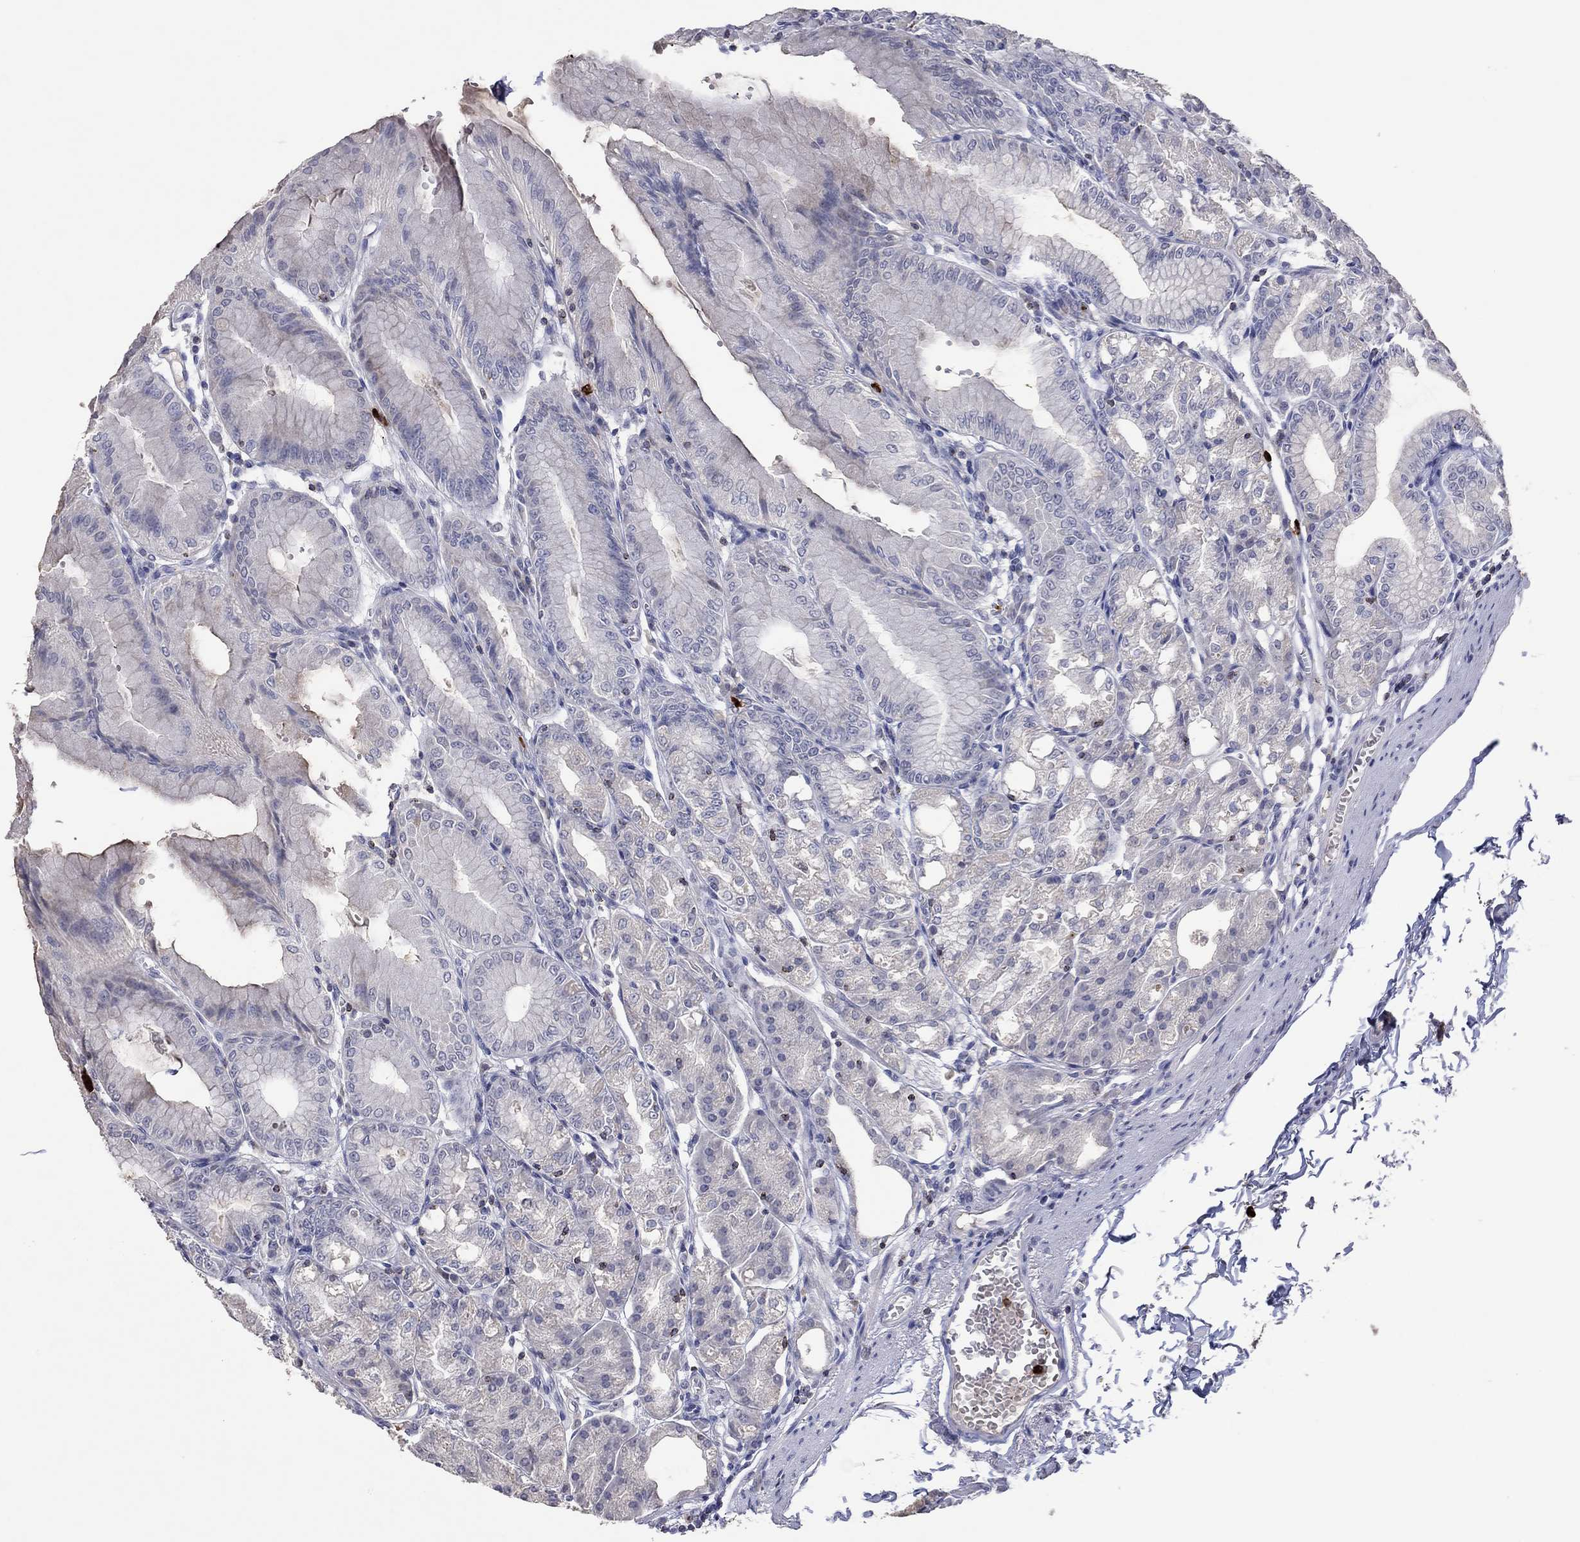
{"staining": {"intensity": "weak", "quantity": "<25%", "location": "cytoplasmic/membranous"}, "tissue": "stomach", "cell_type": "Glandular cells", "image_type": "normal", "snomed": [{"axis": "morphology", "description": "Normal tissue, NOS"}, {"axis": "topography", "description": "Stomach"}], "caption": "Immunohistochemistry of unremarkable human stomach displays no expression in glandular cells.", "gene": "CCL5", "patient": {"sex": "male", "age": 71}}